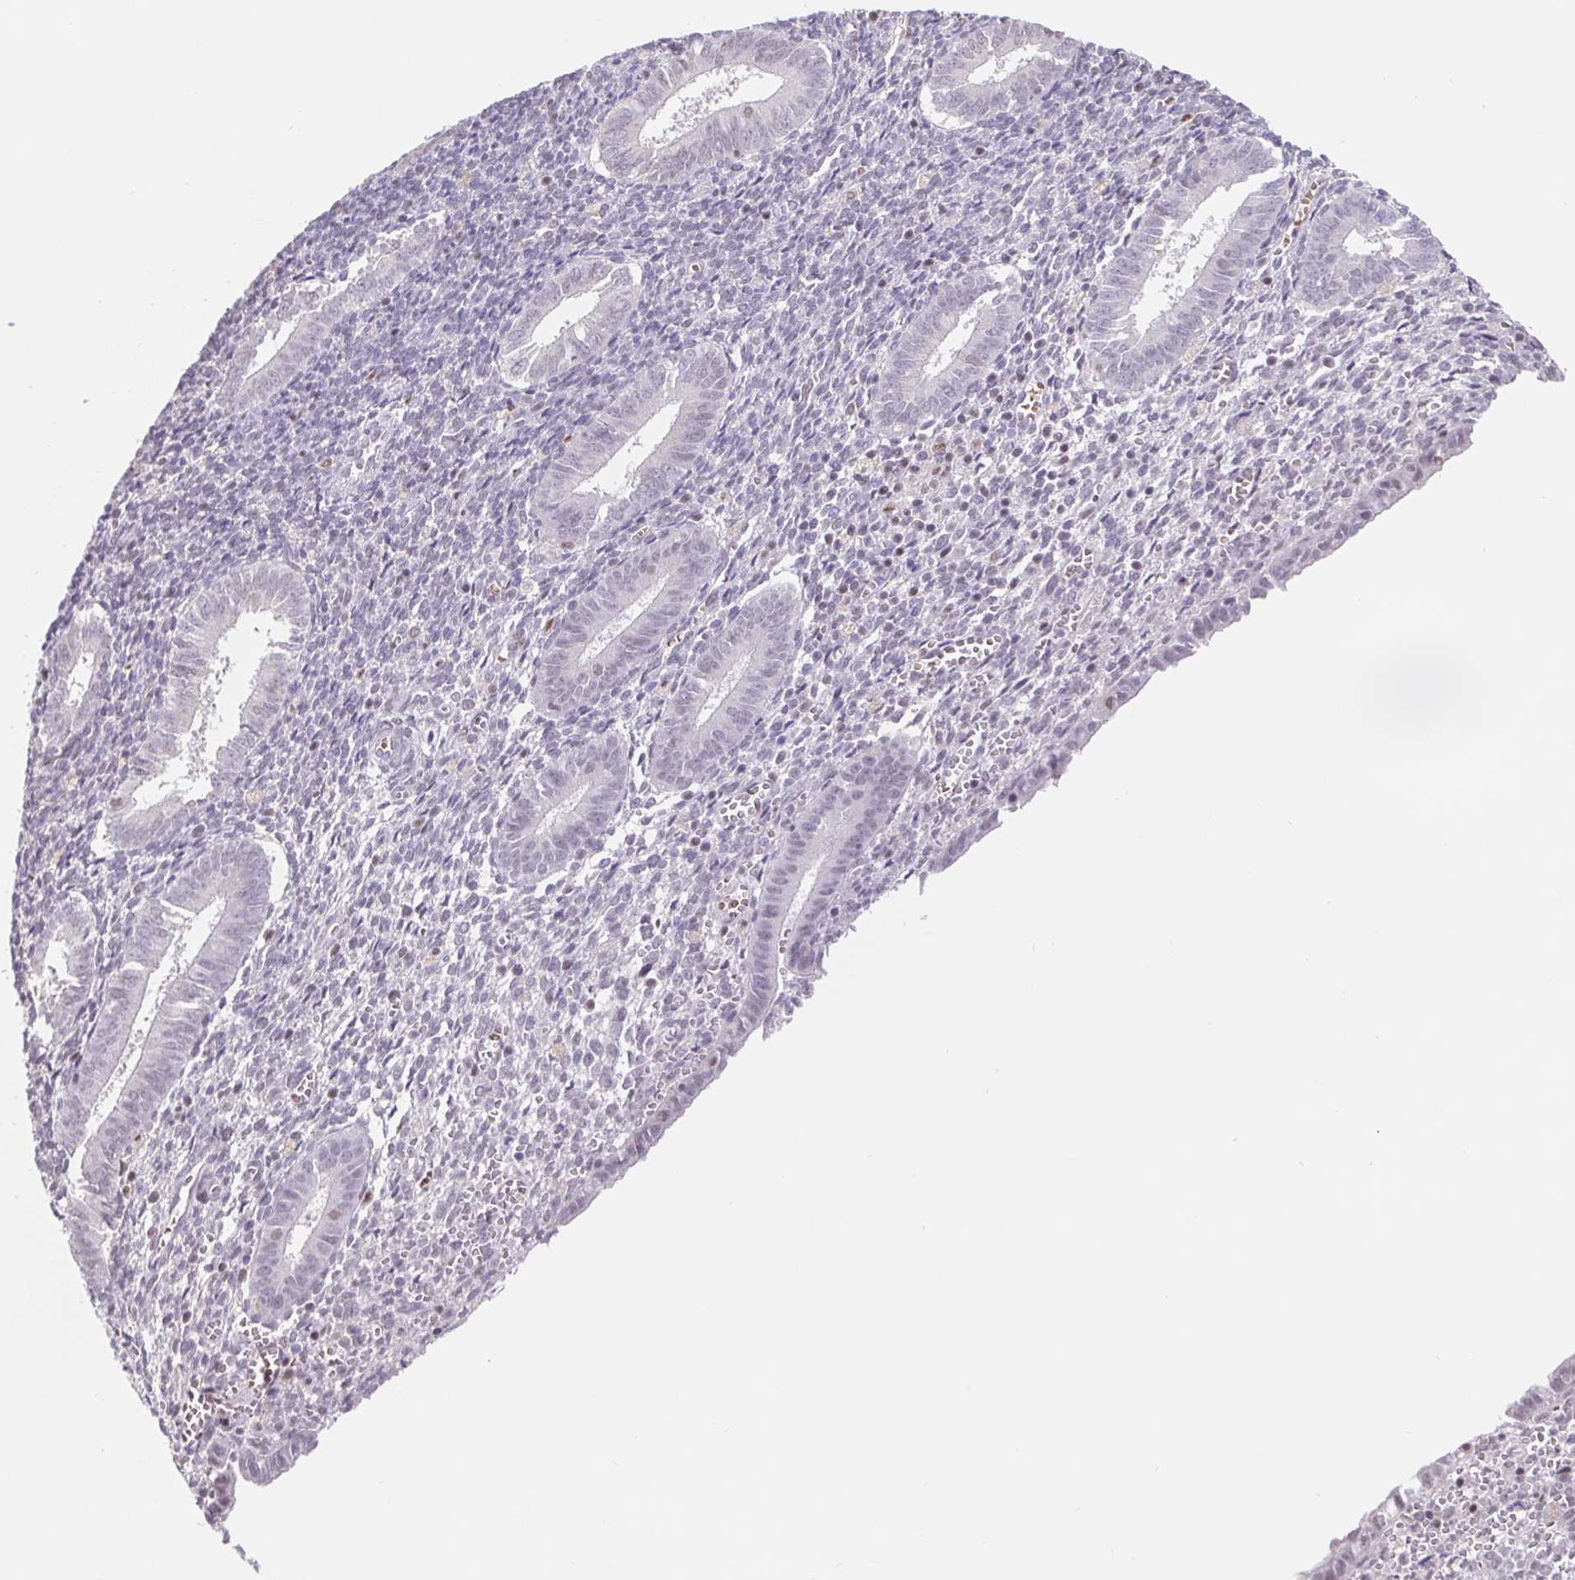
{"staining": {"intensity": "moderate", "quantity": "25%-75%", "location": "nuclear"}, "tissue": "endometrium", "cell_type": "Cells in endometrial stroma", "image_type": "normal", "snomed": [{"axis": "morphology", "description": "Normal tissue, NOS"}, {"axis": "topography", "description": "Endometrium"}], "caption": "IHC micrograph of normal endometrium stained for a protein (brown), which demonstrates medium levels of moderate nuclear staining in about 25%-75% of cells in endometrial stroma.", "gene": "TRERF1", "patient": {"sex": "female", "age": 25}}